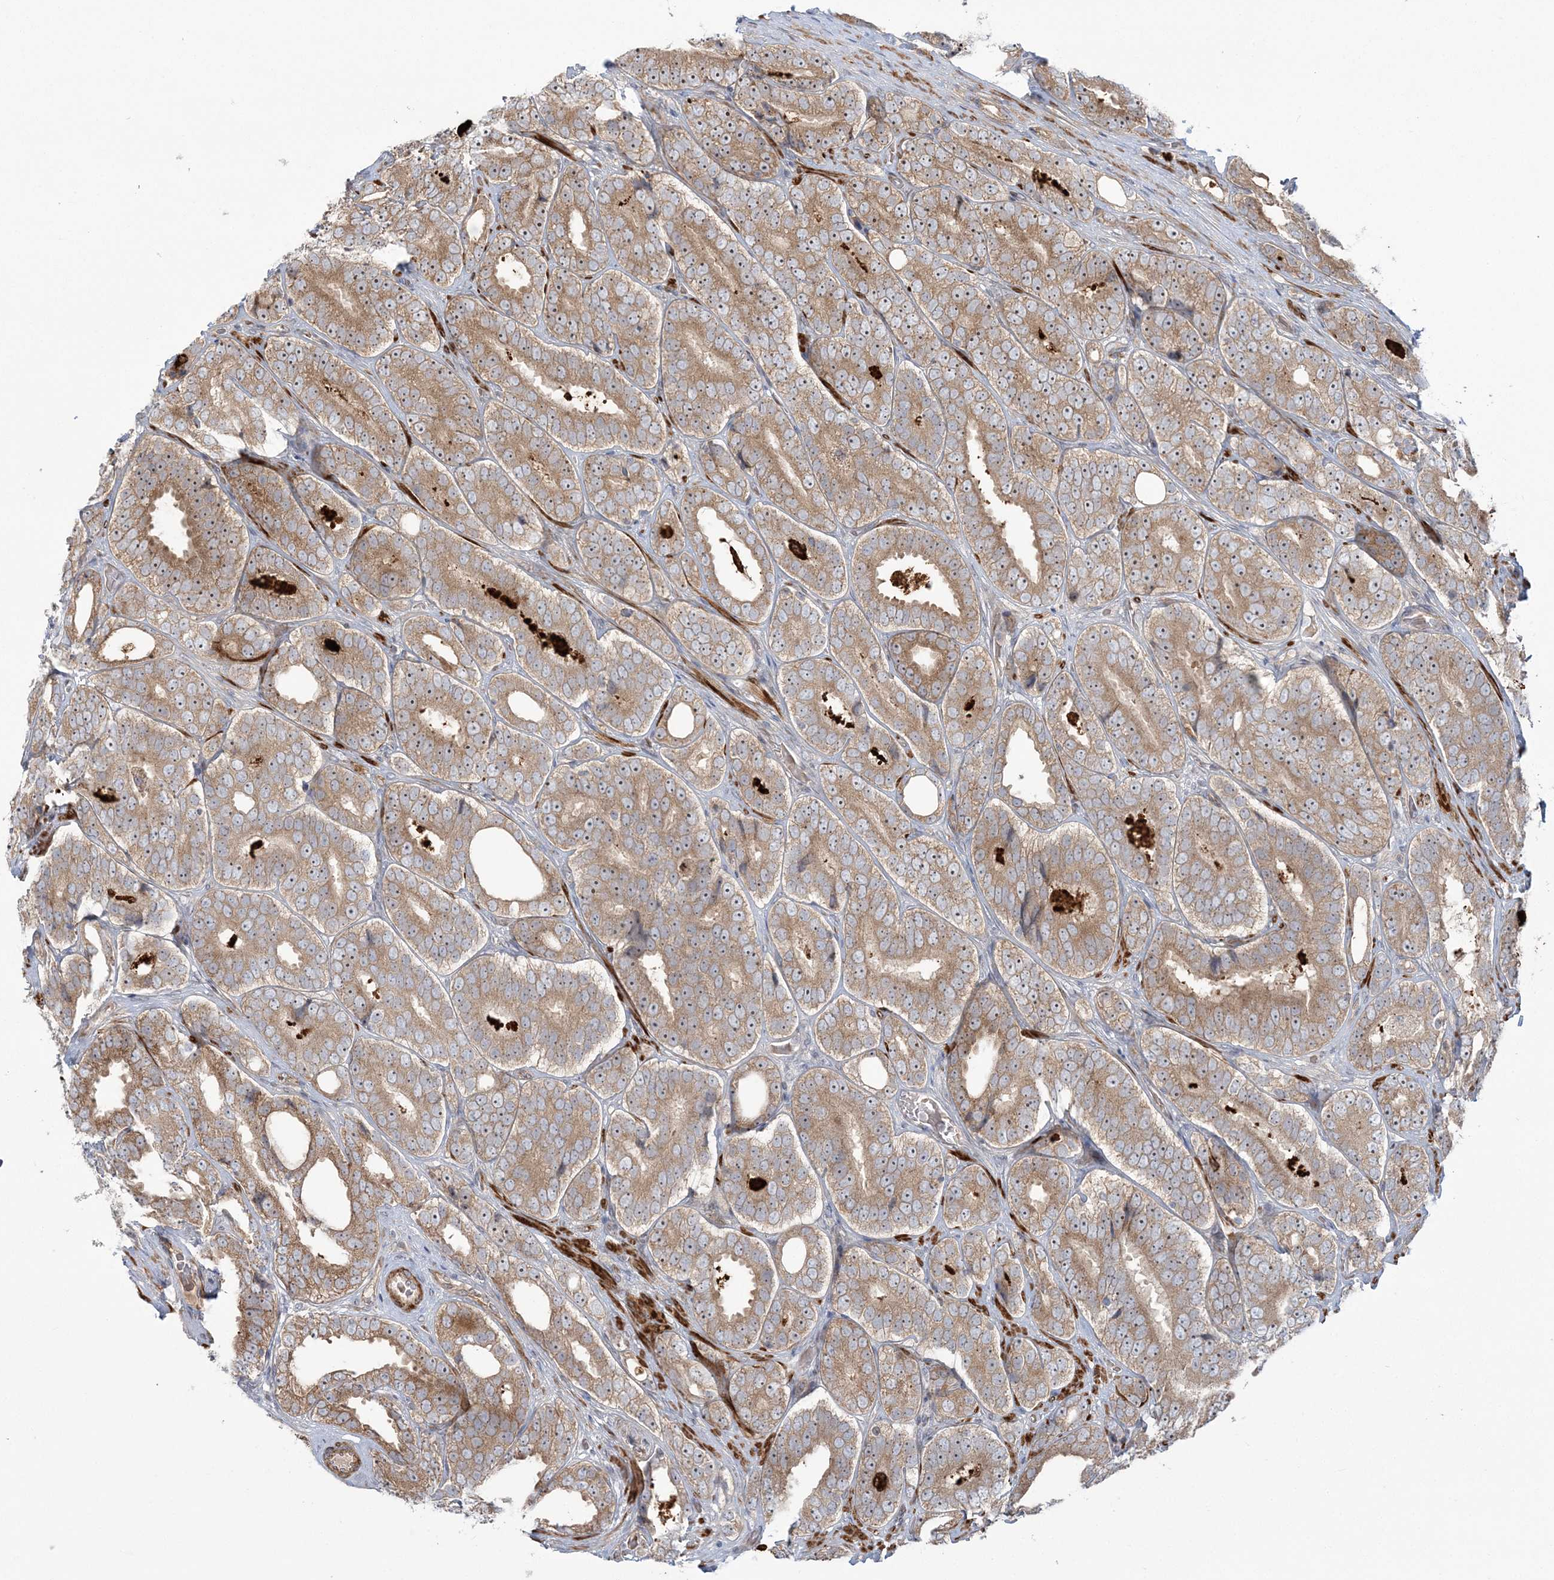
{"staining": {"intensity": "moderate", "quantity": ">75%", "location": "cytoplasmic/membranous,nuclear"}, "tissue": "prostate cancer", "cell_type": "Tumor cells", "image_type": "cancer", "snomed": [{"axis": "morphology", "description": "Adenocarcinoma, High grade"}, {"axis": "topography", "description": "Prostate"}], "caption": "A brown stain labels moderate cytoplasmic/membranous and nuclear expression of a protein in prostate cancer tumor cells.", "gene": "NUDT9", "patient": {"sex": "male", "age": 56}}